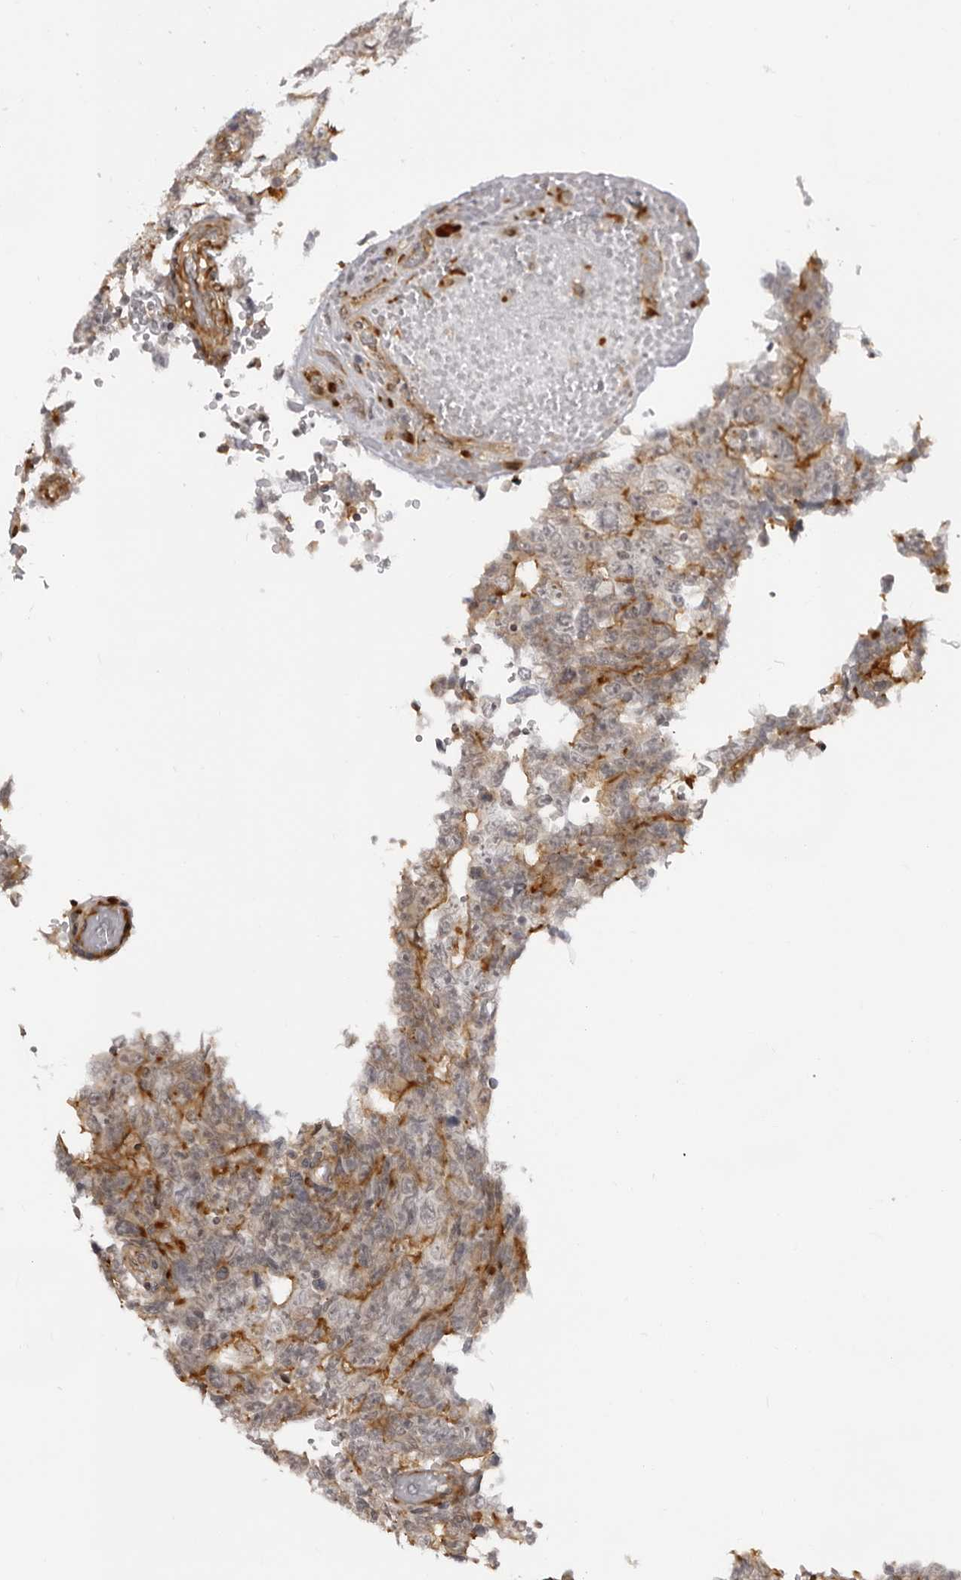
{"staining": {"intensity": "moderate", "quantity": "25%-75%", "location": "cytoplasmic/membranous"}, "tissue": "testis cancer", "cell_type": "Tumor cells", "image_type": "cancer", "snomed": [{"axis": "morphology", "description": "Carcinoma, Embryonal, NOS"}, {"axis": "topography", "description": "Testis"}], "caption": "Testis embryonal carcinoma stained with DAB IHC reveals medium levels of moderate cytoplasmic/membranous expression in about 25%-75% of tumor cells. (DAB IHC with brightfield microscopy, high magnification).", "gene": "SRGAP2", "patient": {"sex": "male", "age": 26}}